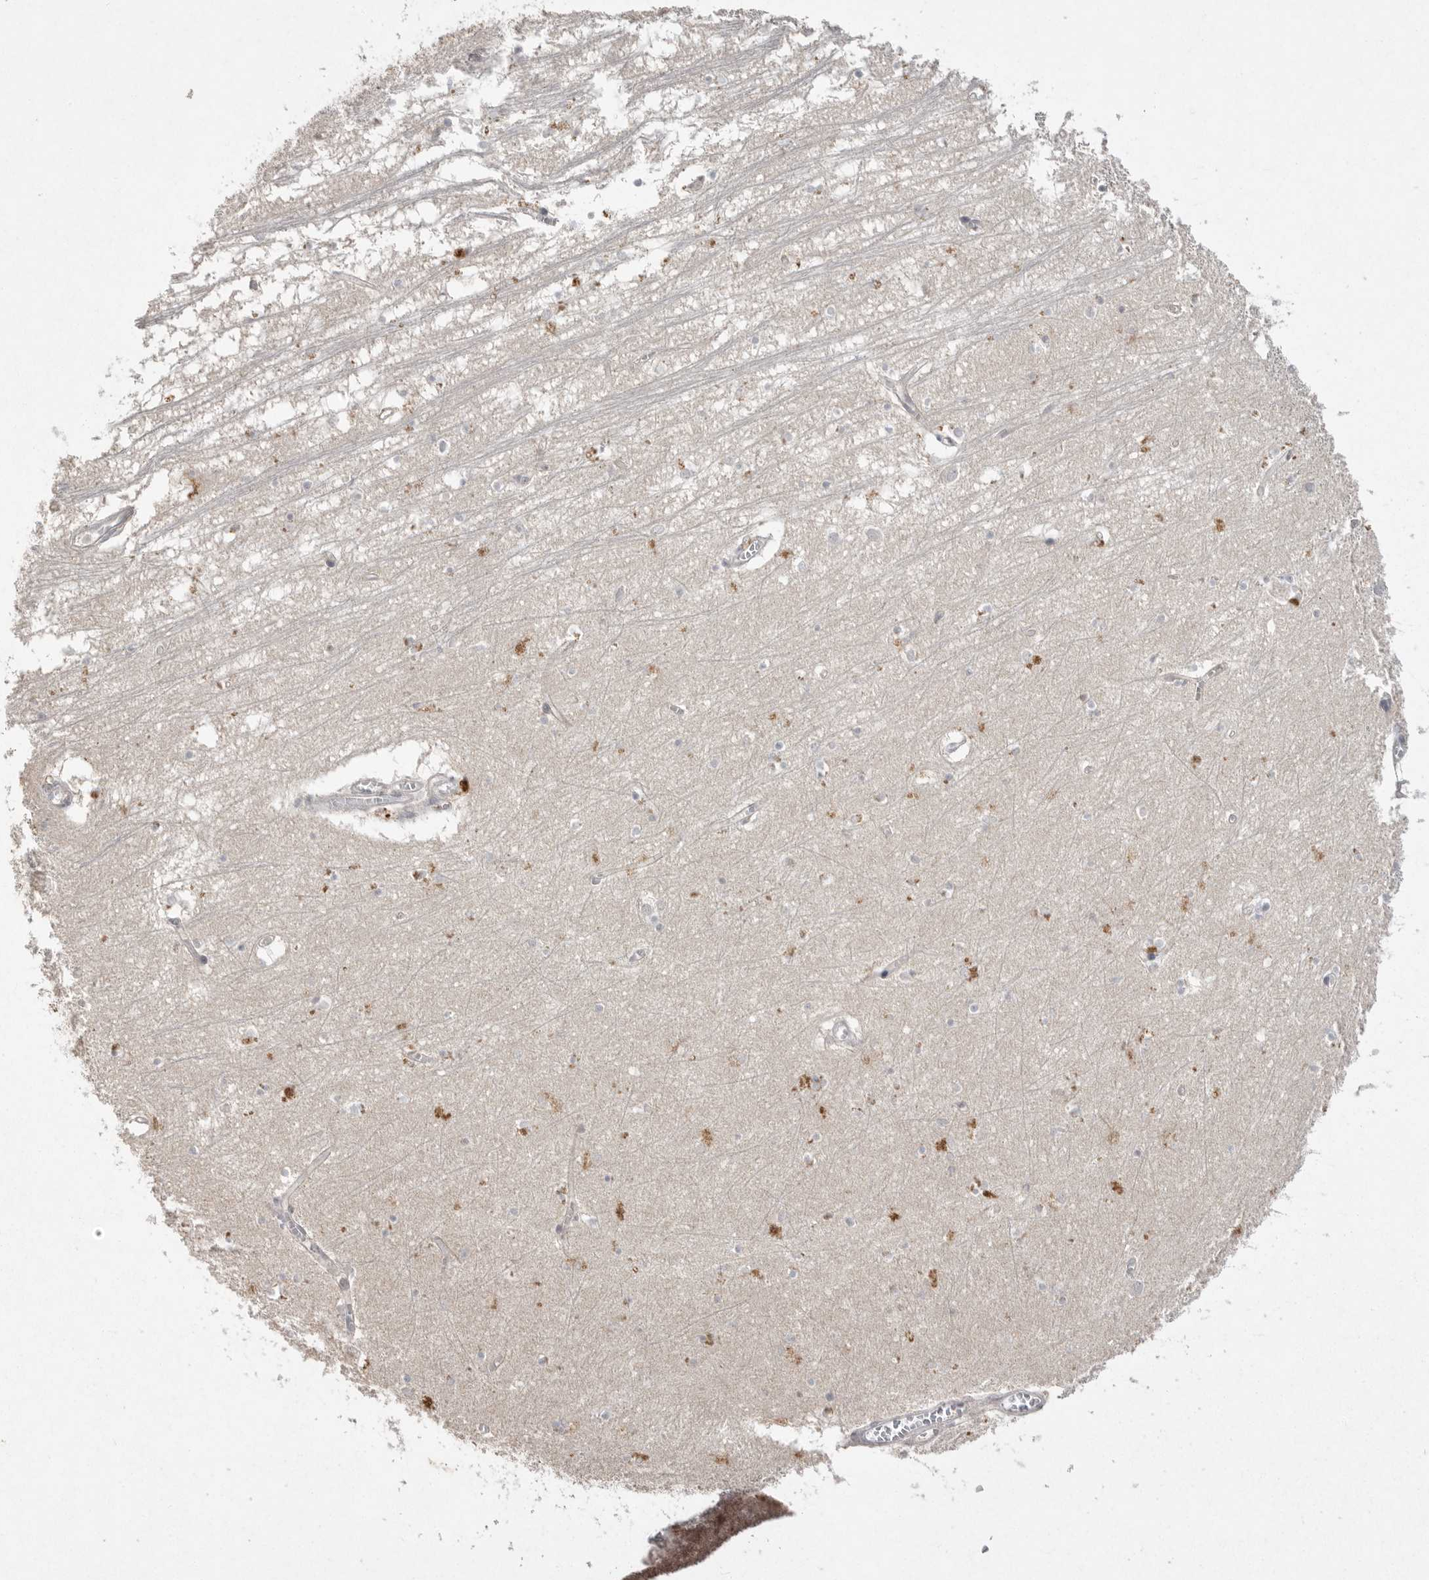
{"staining": {"intensity": "weak", "quantity": "<25%", "location": "cytoplasmic/membranous"}, "tissue": "hippocampus", "cell_type": "Glial cells", "image_type": "normal", "snomed": [{"axis": "morphology", "description": "Normal tissue, NOS"}, {"axis": "topography", "description": "Hippocampus"}], "caption": "DAB (3,3'-diaminobenzidine) immunohistochemical staining of unremarkable hippocampus shows no significant positivity in glial cells. The staining was performed using DAB (3,3'-diaminobenzidine) to visualize the protein expression in brown, while the nuclei were stained in blue with hematoxylin (Magnification: 20x).", "gene": "VANGL2", "patient": {"sex": "male", "age": 70}}